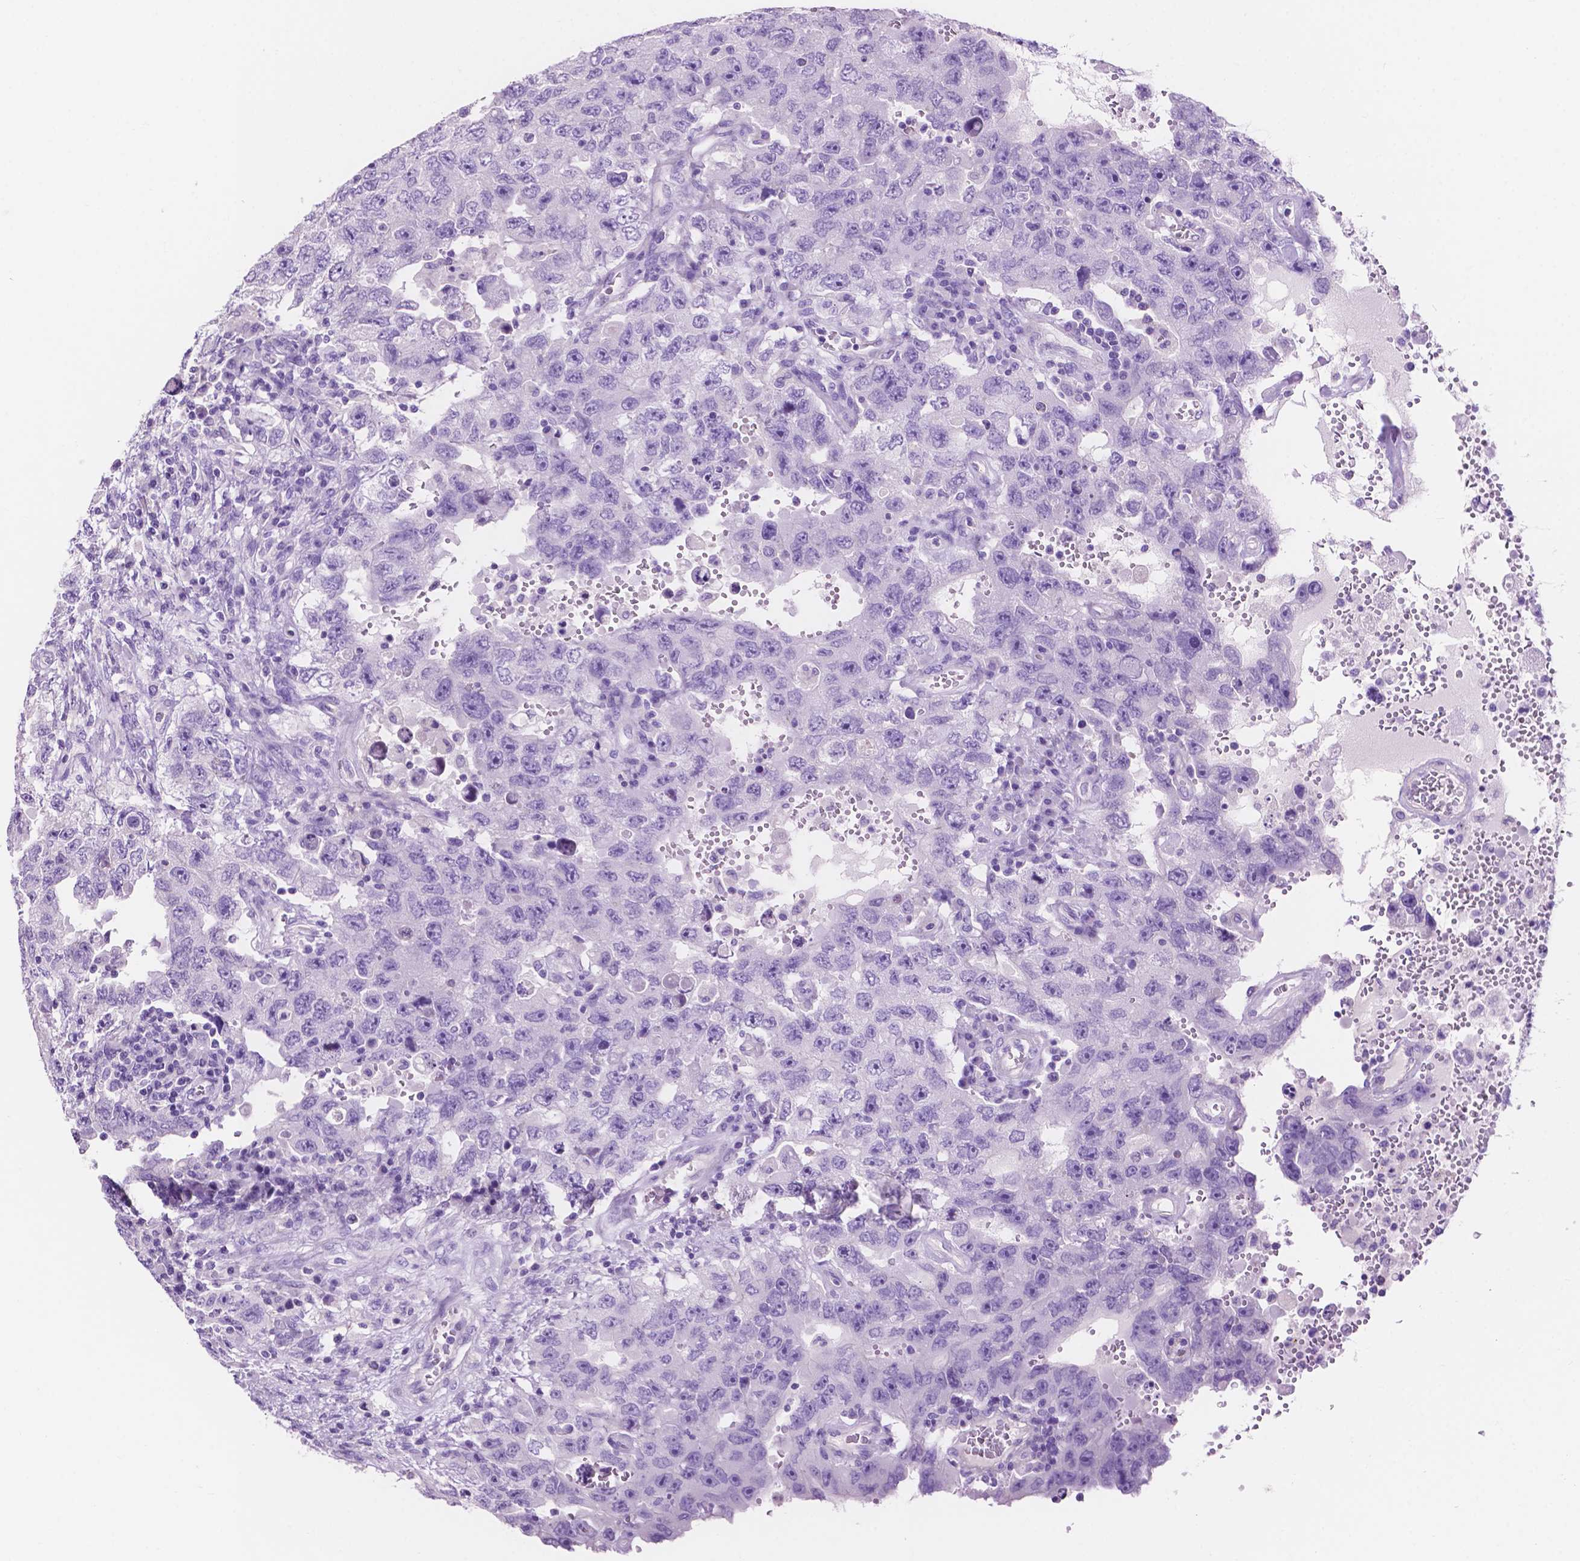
{"staining": {"intensity": "negative", "quantity": "none", "location": "none"}, "tissue": "testis cancer", "cell_type": "Tumor cells", "image_type": "cancer", "snomed": [{"axis": "morphology", "description": "Carcinoma, Embryonal, NOS"}, {"axis": "topography", "description": "Testis"}], "caption": "The histopathology image reveals no significant positivity in tumor cells of embryonal carcinoma (testis).", "gene": "IGFN1", "patient": {"sex": "male", "age": 26}}